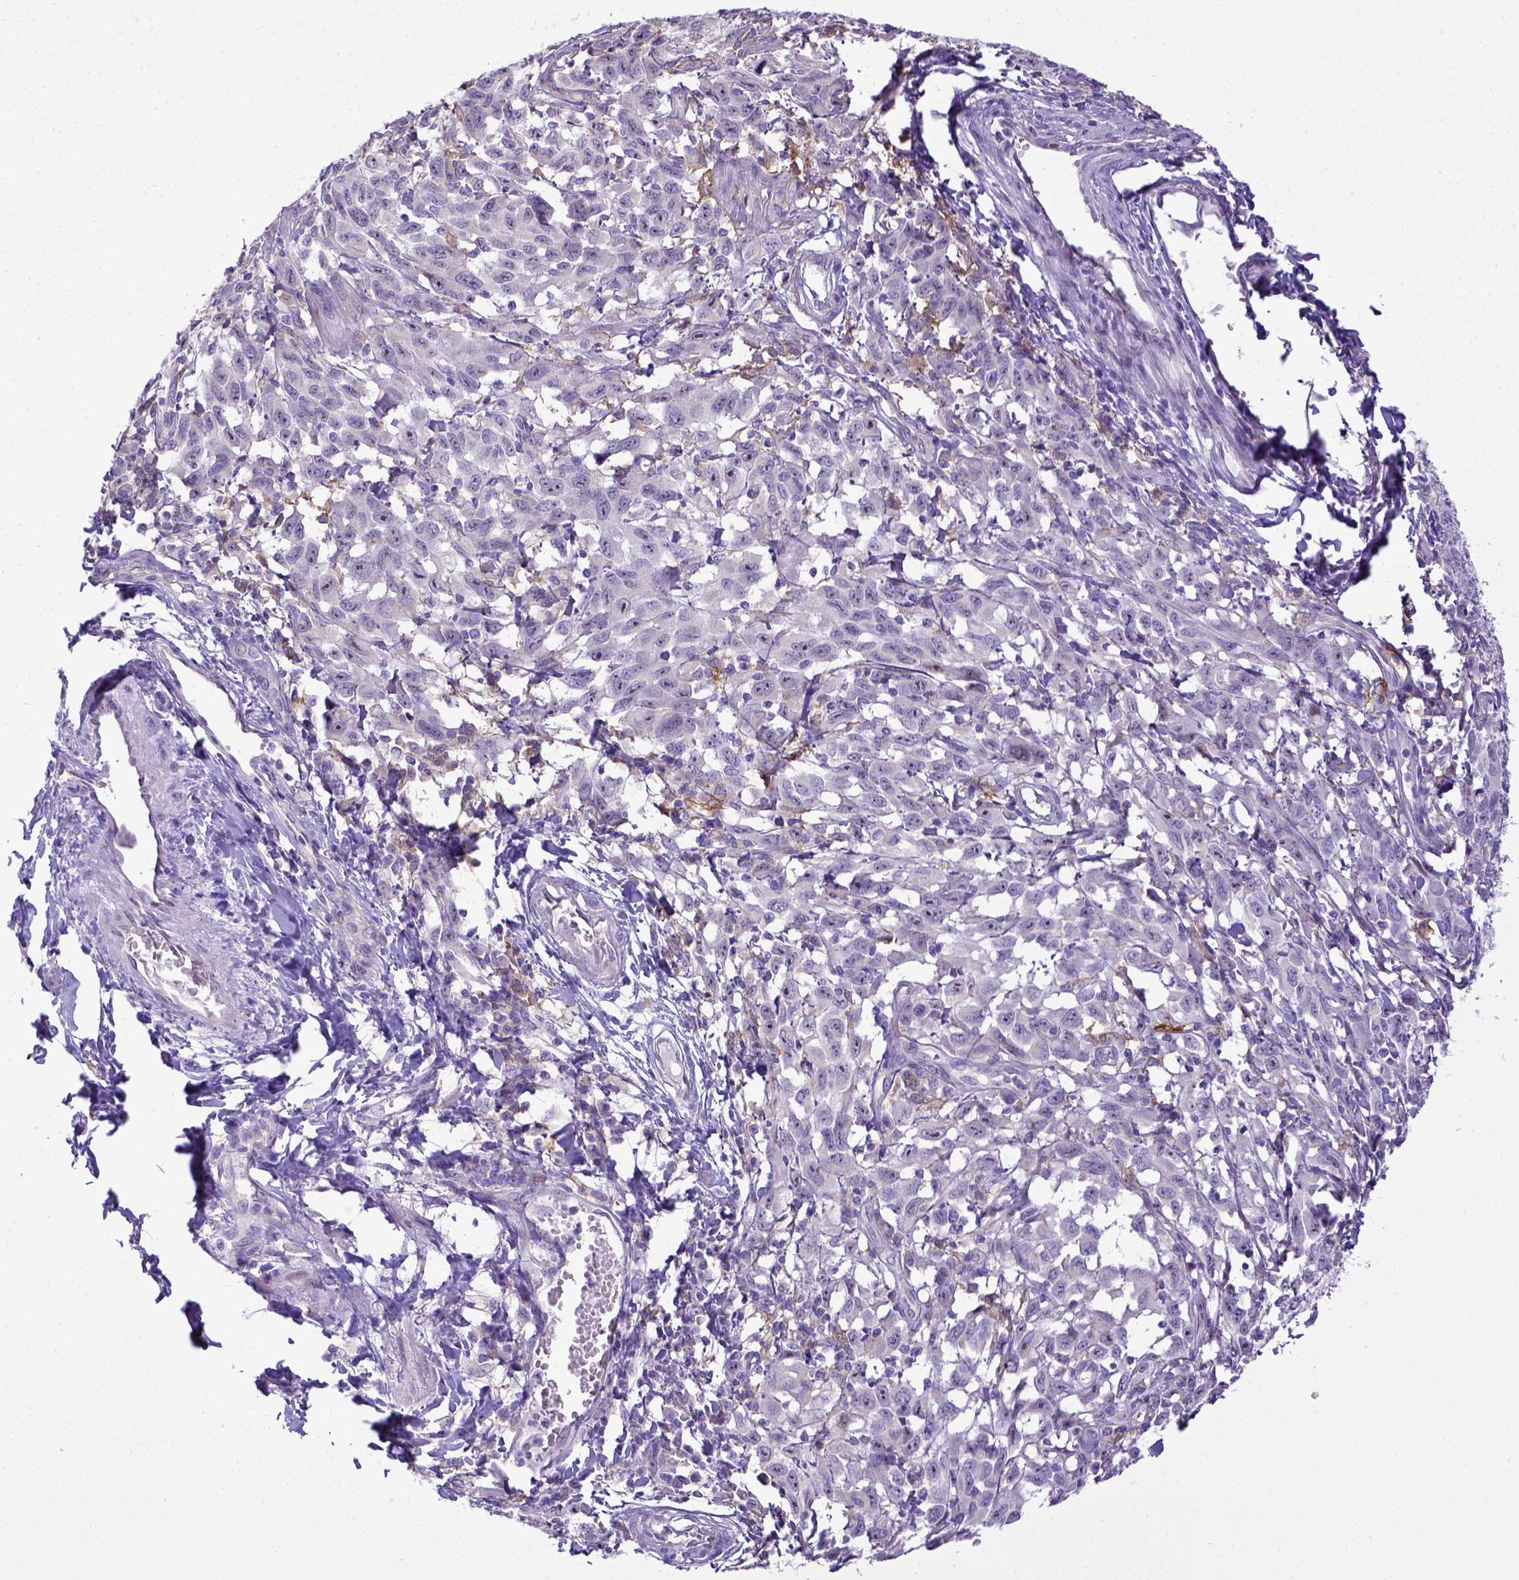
{"staining": {"intensity": "negative", "quantity": "none", "location": "none"}, "tissue": "melanoma", "cell_type": "Tumor cells", "image_type": "cancer", "snomed": [{"axis": "morphology", "description": "Malignant melanoma, NOS"}, {"axis": "topography", "description": "Vulva, labia, clitoris and Bartholin´s gland, NO"}], "caption": "The histopathology image exhibits no significant expression in tumor cells of malignant melanoma.", "gene": "CD40", "patient": {"sex": "female", "age": 75}}